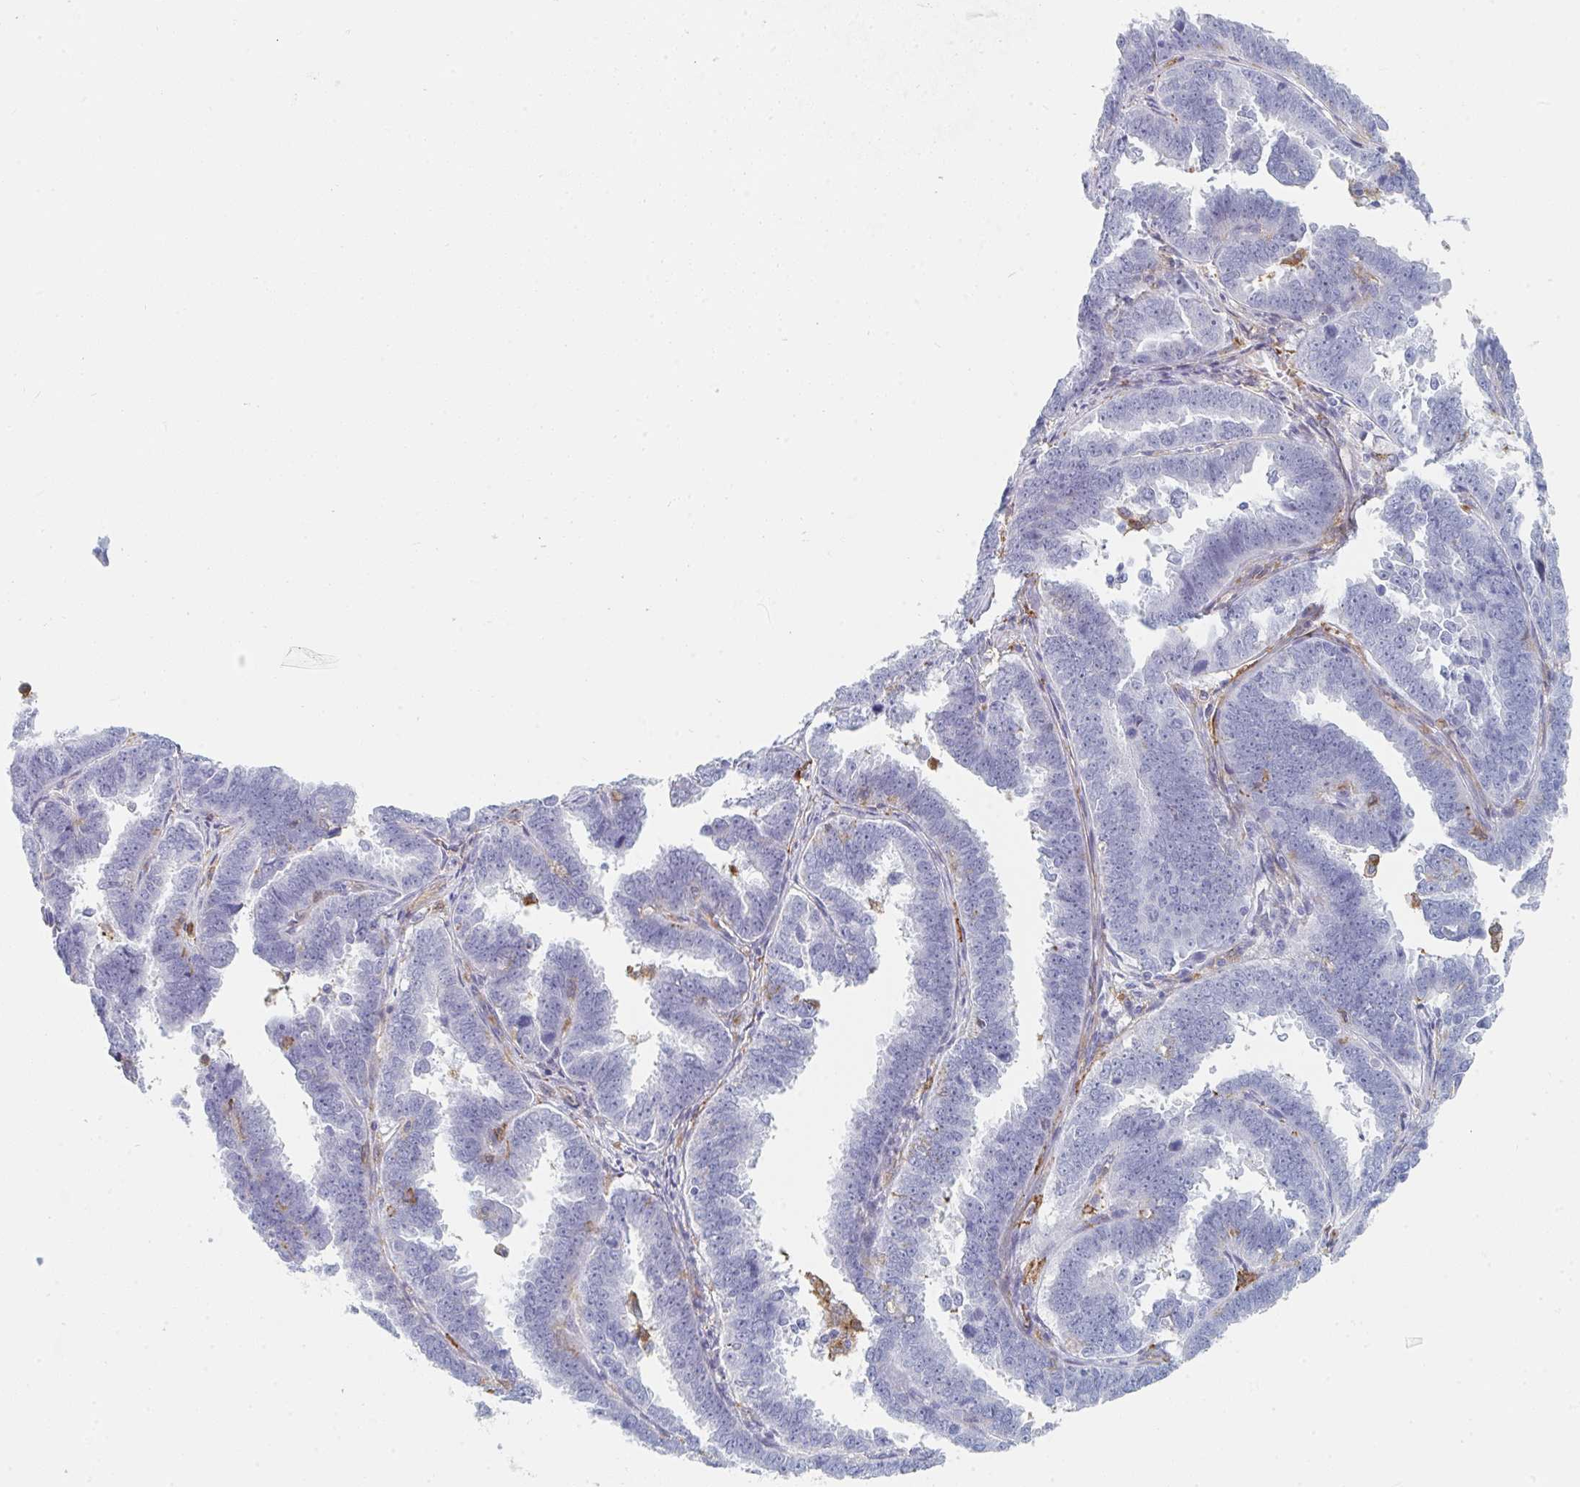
{"staining": {"intensity": "negative", "quantity": "none", "location": "none"}, "tissue": "endometrial cancer", "cell_type": "Tumor cells", "image_type": "cancer", "snomed": [{"axis": "morphology", "description": "Adenocarcinoma, NOS"}, {"axis": "topography", "description": "Endometrium"}], "caption": "A high-resolution photomicrograph shows immunohistochemistry staining of adenocarcinoma (endometrial), which exhibits no significant staining in tumor cells.", "gene": "DAB2", "patient": {"sex": "female", "age": 75}}